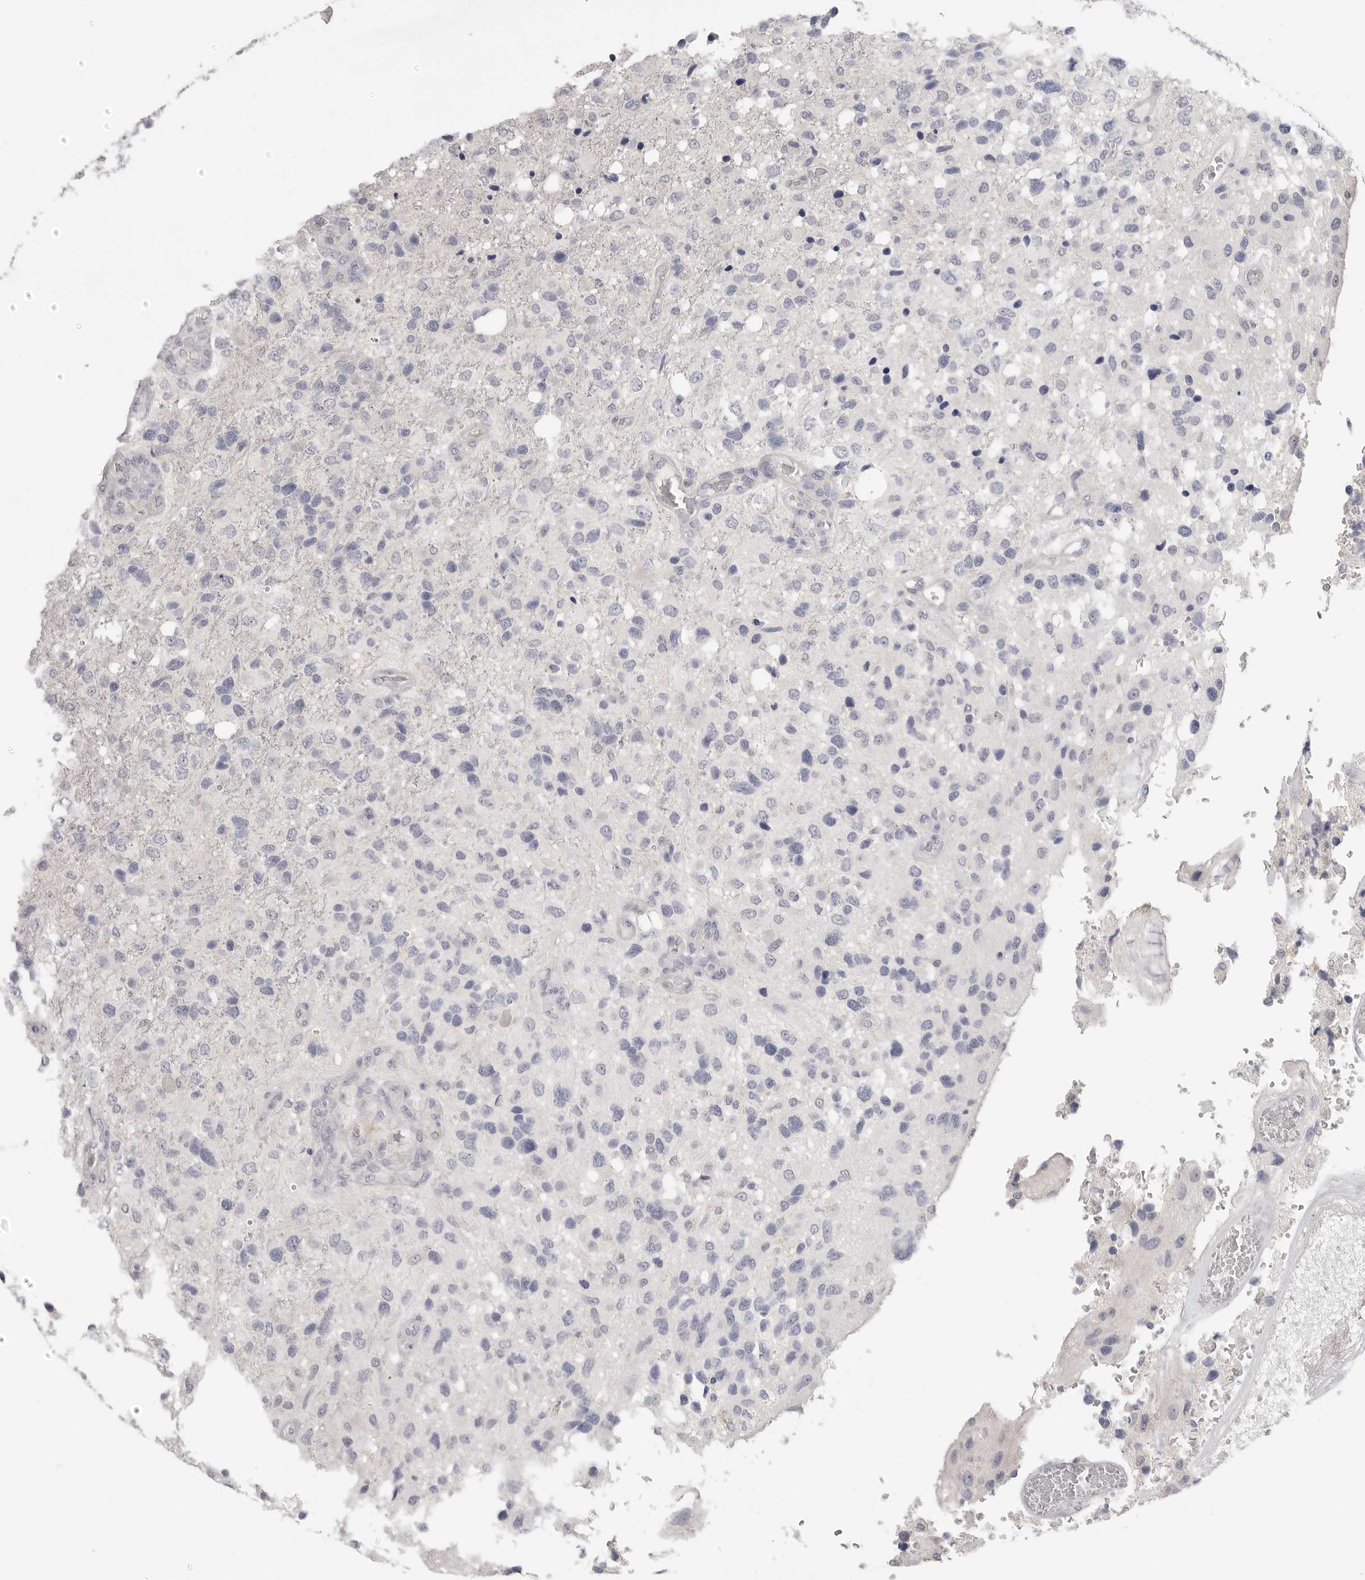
{"staining": {"intensity": "negative", "quantity": "none", "location": "none"}, "tissue": "glioma", "cell_type": "Tumor cells", "image_type": "cancer", "snomed": [{"axis": "morphology", "description": "Glioma, malignant, High grade"}, {"axis": "topography", "description": "Brain"}], "caption": "Photomicrograph shows no significant protein staining in tumor cells of high-grade glioma (malignant).", "gene": "FBN2", "patient": {"sex": "female", "age": 58}}